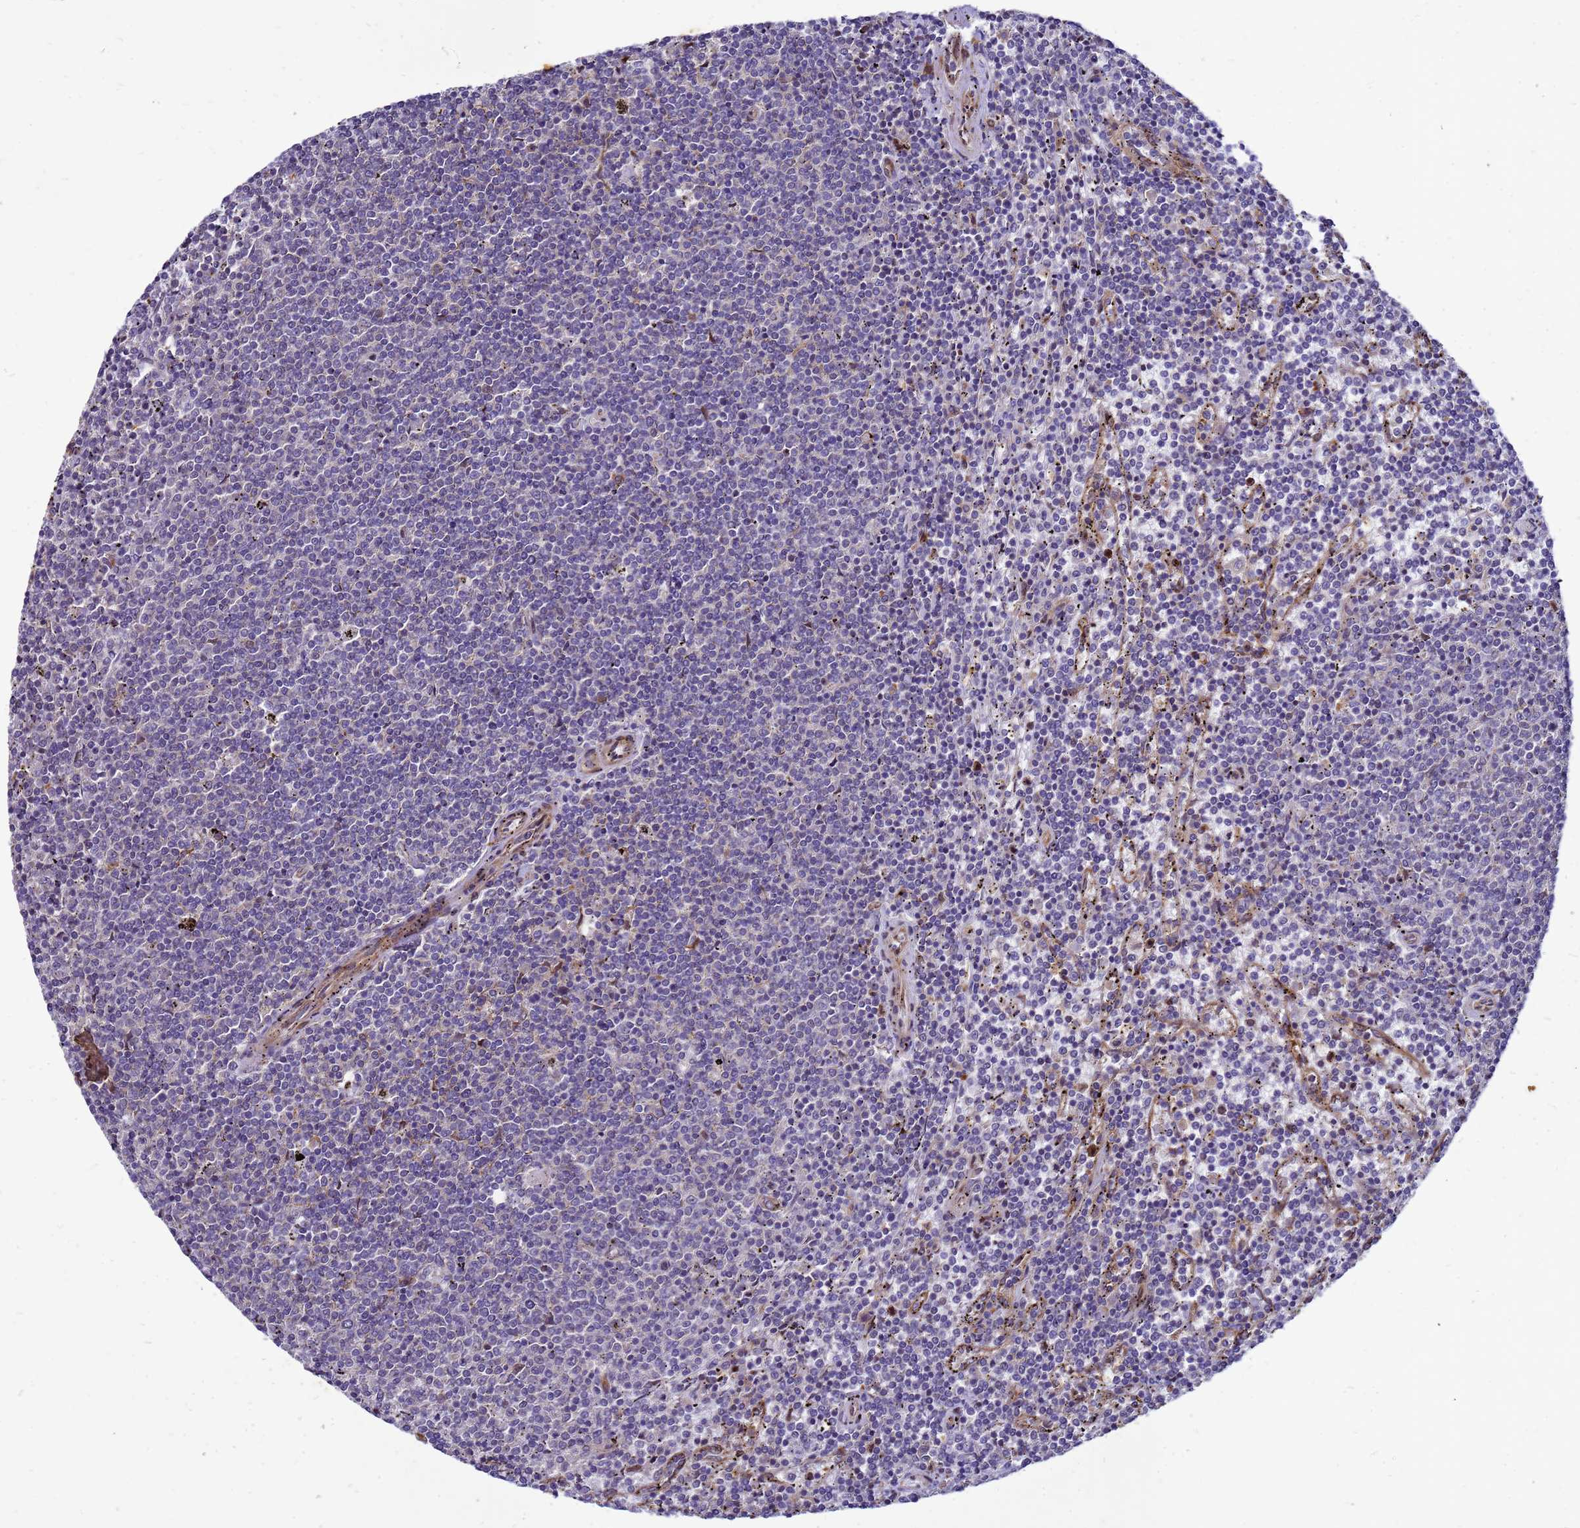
{"staining": {"intensity": "negative", "quantity": "none", "location": "none"}, "tissue": "lymphoma", "cell_type": "Tumor cells", "image_type": "cancer", "snomed": [{"axis": "morphology", "description": "Malignant lymphoma, non-Hodgkin's type, Low grade"}, {"axis": "topography", "description": "Spleen"}], "caption": "A histopathology image of human low-grade malignant lymphoma, non-Hodgkin's type is negative for staining in tumor cells.", "gene": "RNF215", "patient": {"sex": "female", "age": 50}}